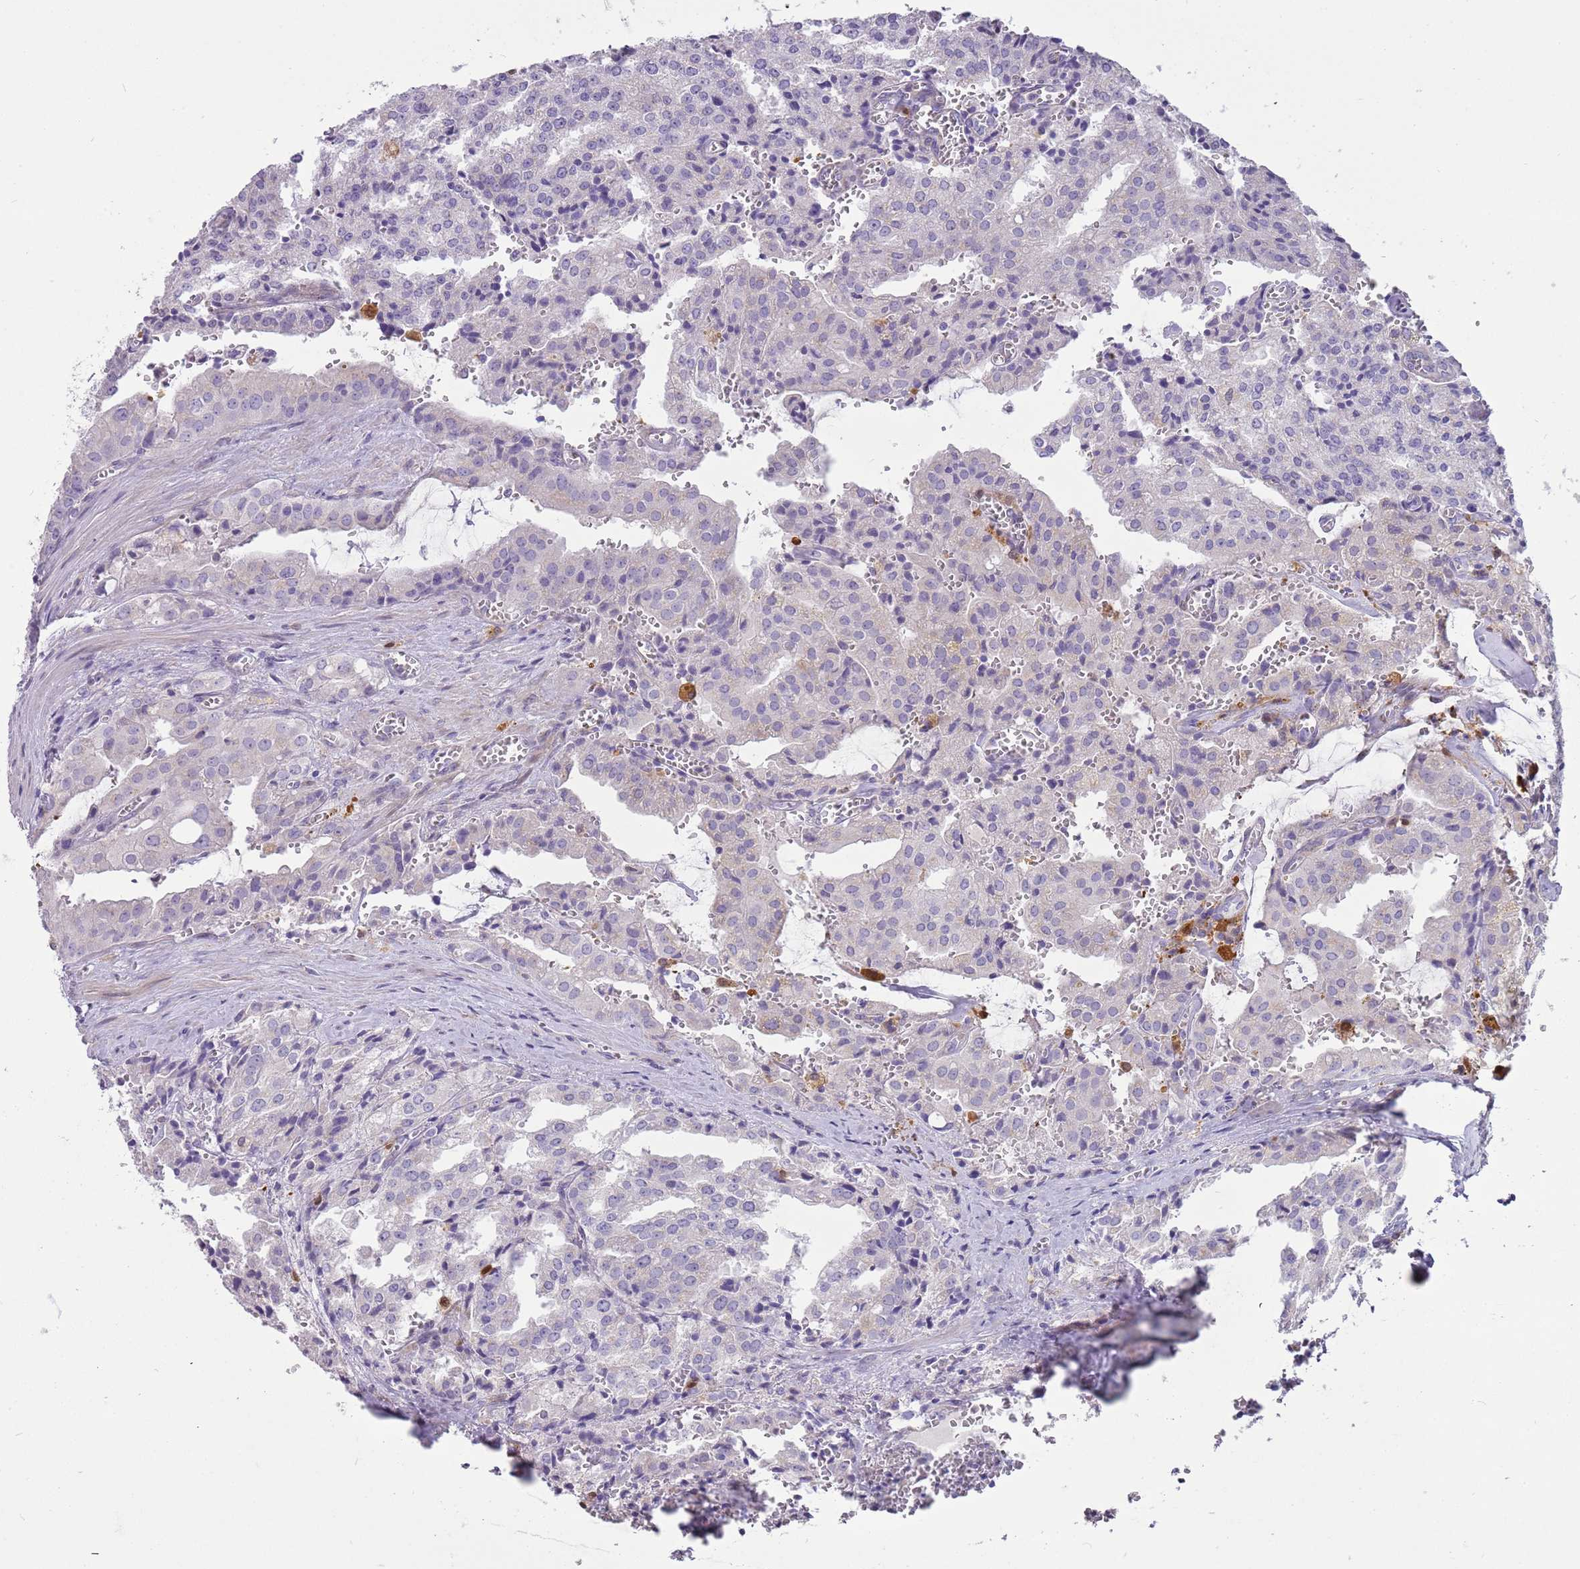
{"staining": {"intensity": "negative", "quantity": "none", "location": "none"}, "tissue": "prostate cancer", "cell_type": "Tumor cells", "image_type": "cancer", "snomed": [{"axis": "morphology", "description": "Adenocarcinoma, High grade"}, {"axis": "topography", "description": "Prostate"}], "caption": "The image reveals no staining of tumor cells in prostate cancer.", "gene": "DIPK1C", "patient": {"sex": "male", "age": 68}}